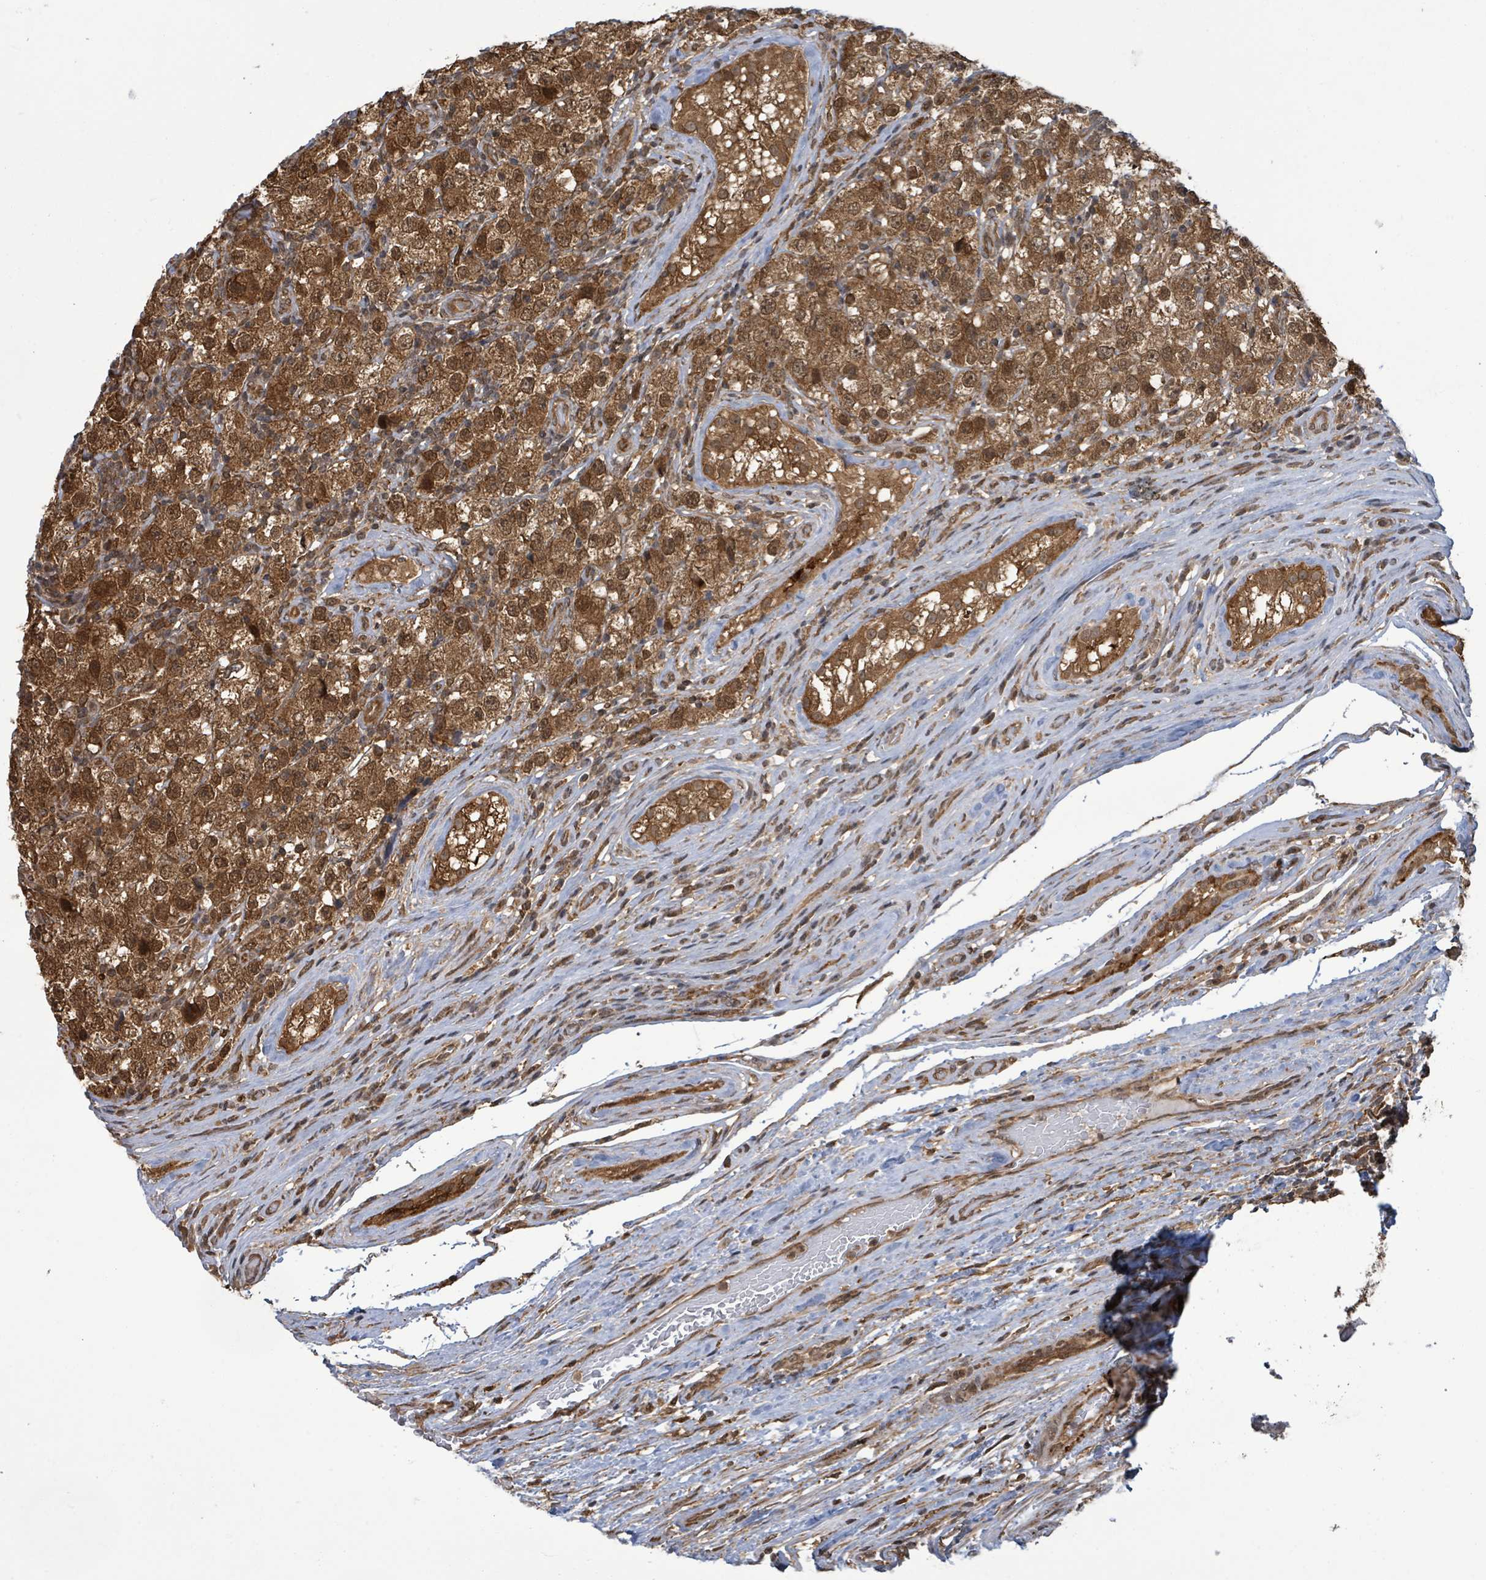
{"staining": {"intensity": "strong", "quantity": ">75%", "location": "cytoplasmic/membranous,nuclear"}, "tissue": "testis cancer", "cell_type": "Tumor cells", "image_type": "cancer", "snomed": [{"axis": "morphology", "description": "Seminoma, NOS"}, {"axis": "morphology", "description": "Carcinoma, Embryonal, NOS"}, {"axis": "topography", "description": "Testis"}], "caption": "Testis cancer tissue reveals strong cytoplasmic/membranous and nuclear staining in about >75% of tumor cells, visualized by immunohistochemistry. The protein is stained brown, and the nuclei are stained in blue (DAB (3,3'-diaminobenzidine) IHC with brightfield microscopy, high magnification).", "gene": "KLC1", "patient": {"sex": "male", "age": 41}}